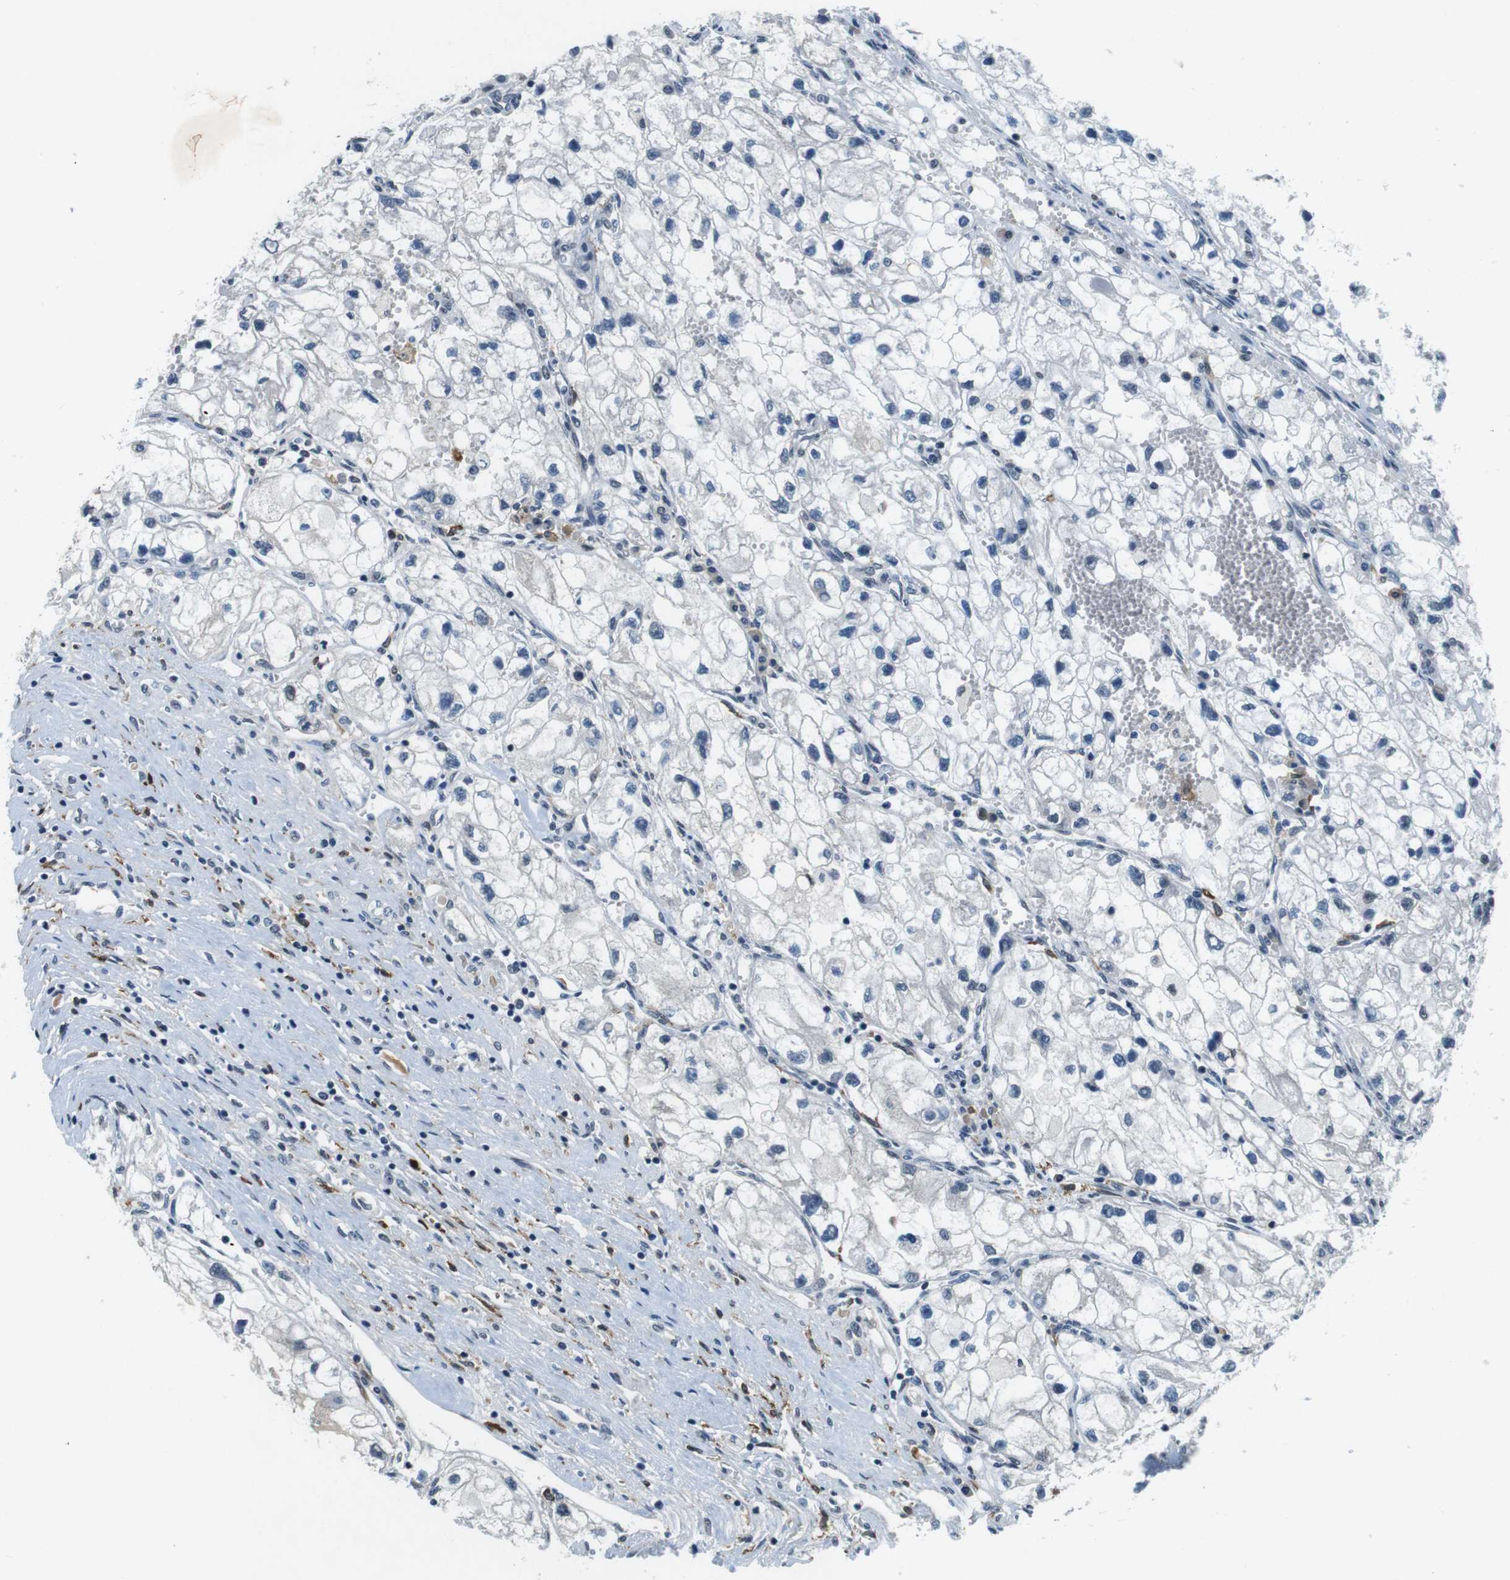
{"staining": {"intensity": "negative", "quantity": "none", "location": "none"}, "tissue": "renal cancer", "cell_type": "Tumor cells", "image_type": "cancer", "snomed": [{"axis": "morphology", "description": "Adenocarcinoma, NOS"}, {"axis": "topography", "description": "Kidney"}], "caption": "Immunohistochemistry photomicrograph of adenocarcinoma (renal) stained for a protein (brown), which displays no staining in tumor cells.", "gene": "CD163L1", "patient": {"sex": "female", "age": 70}}